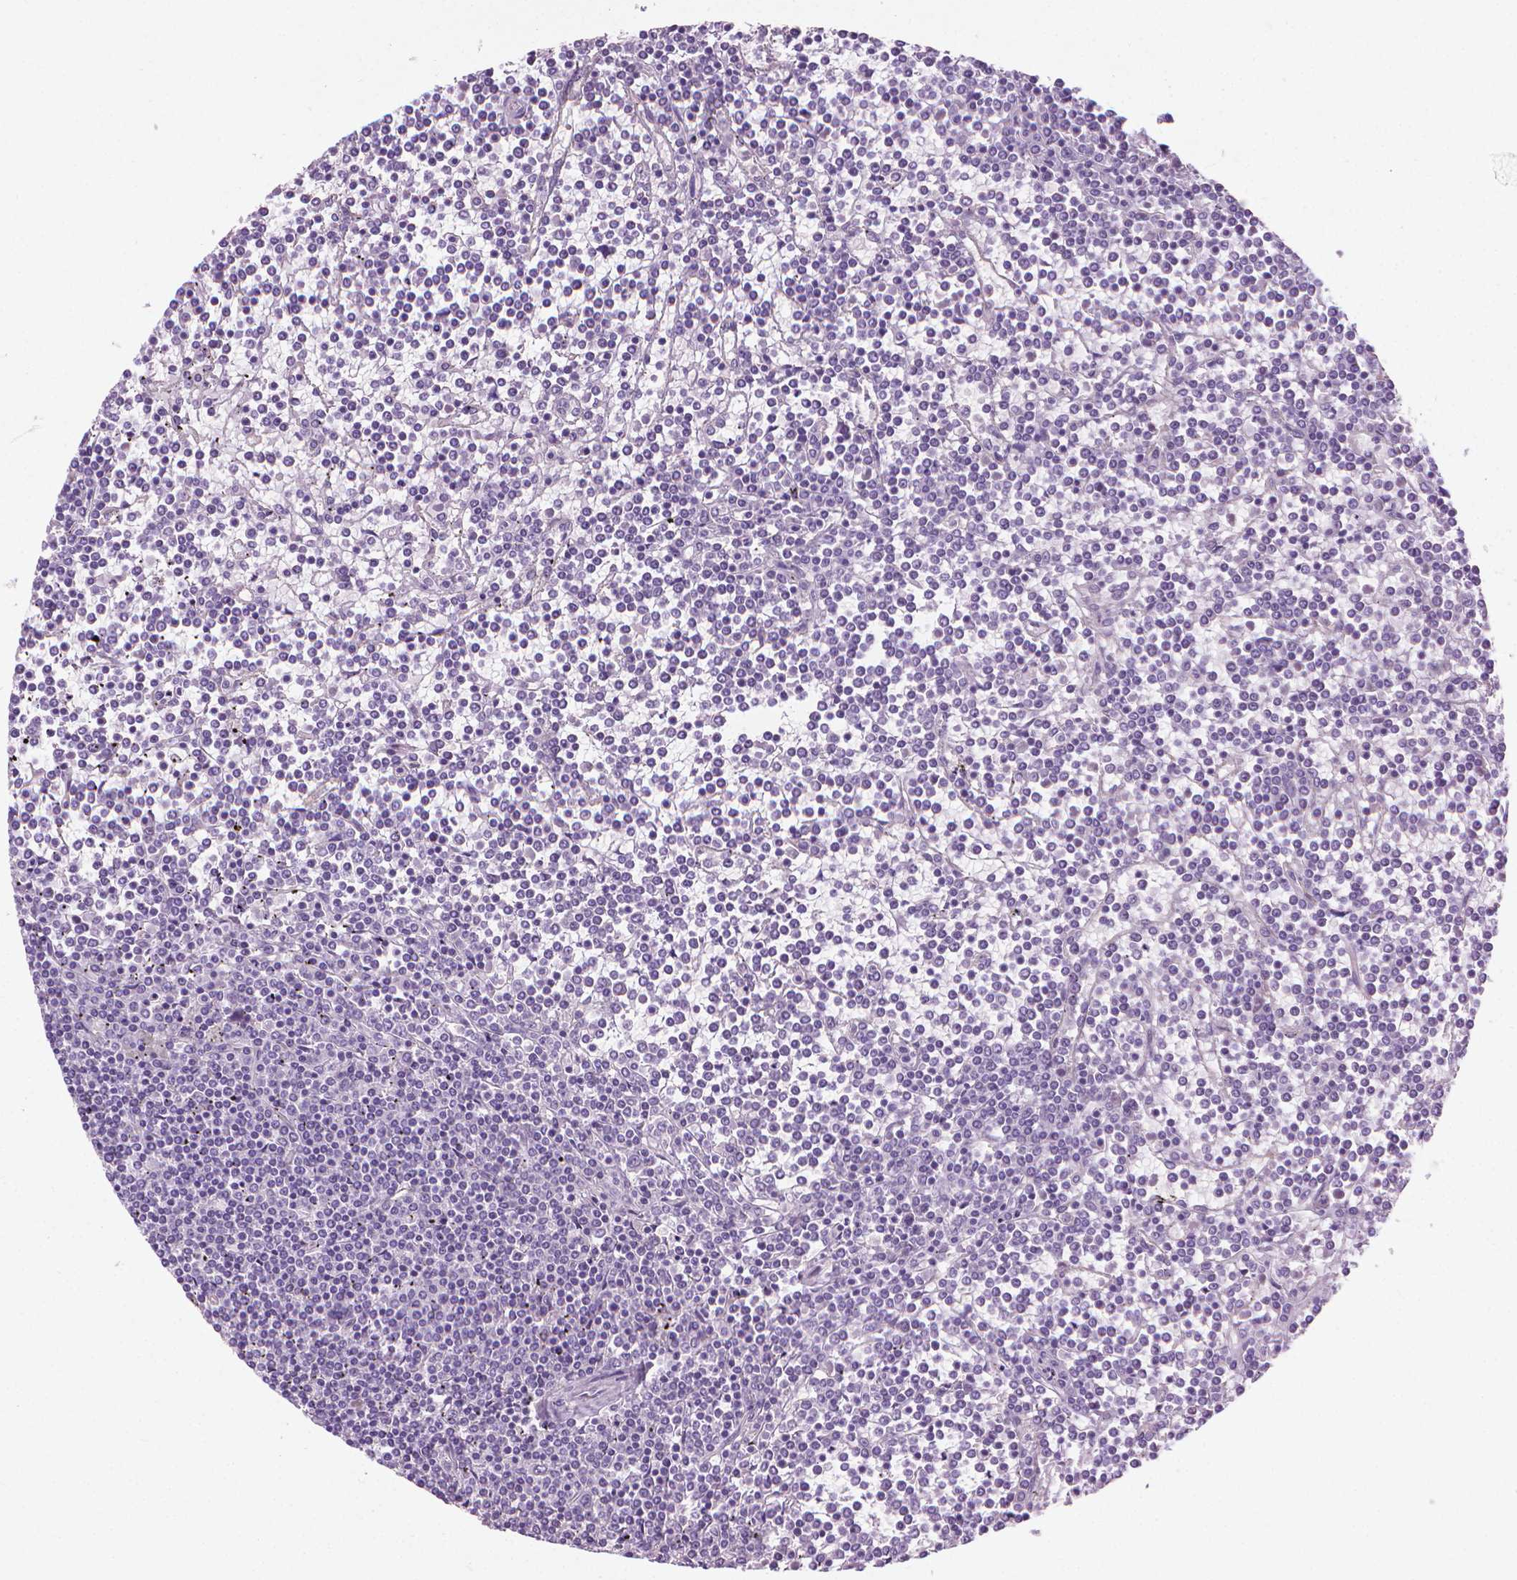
{"staining": {"intensity": "negative", "quantity": "none", "location": "none"}, "tissue": "lymphoma", "cell_type": "Tumor cells", "image_type": "cancer", "snomed": [{"axis": "morphology", "description": "Malignant lymphoma, non-Hodgkin's type, Low grade"}, {"axis": "topography", "description": "Spleen"}], "caption": "This is an immunohistochemistry micrograph of human lymphoma. There is no staining in tumor cells.", "gene": "KRT73", "patient": {"sex": "female", "age": 19}}